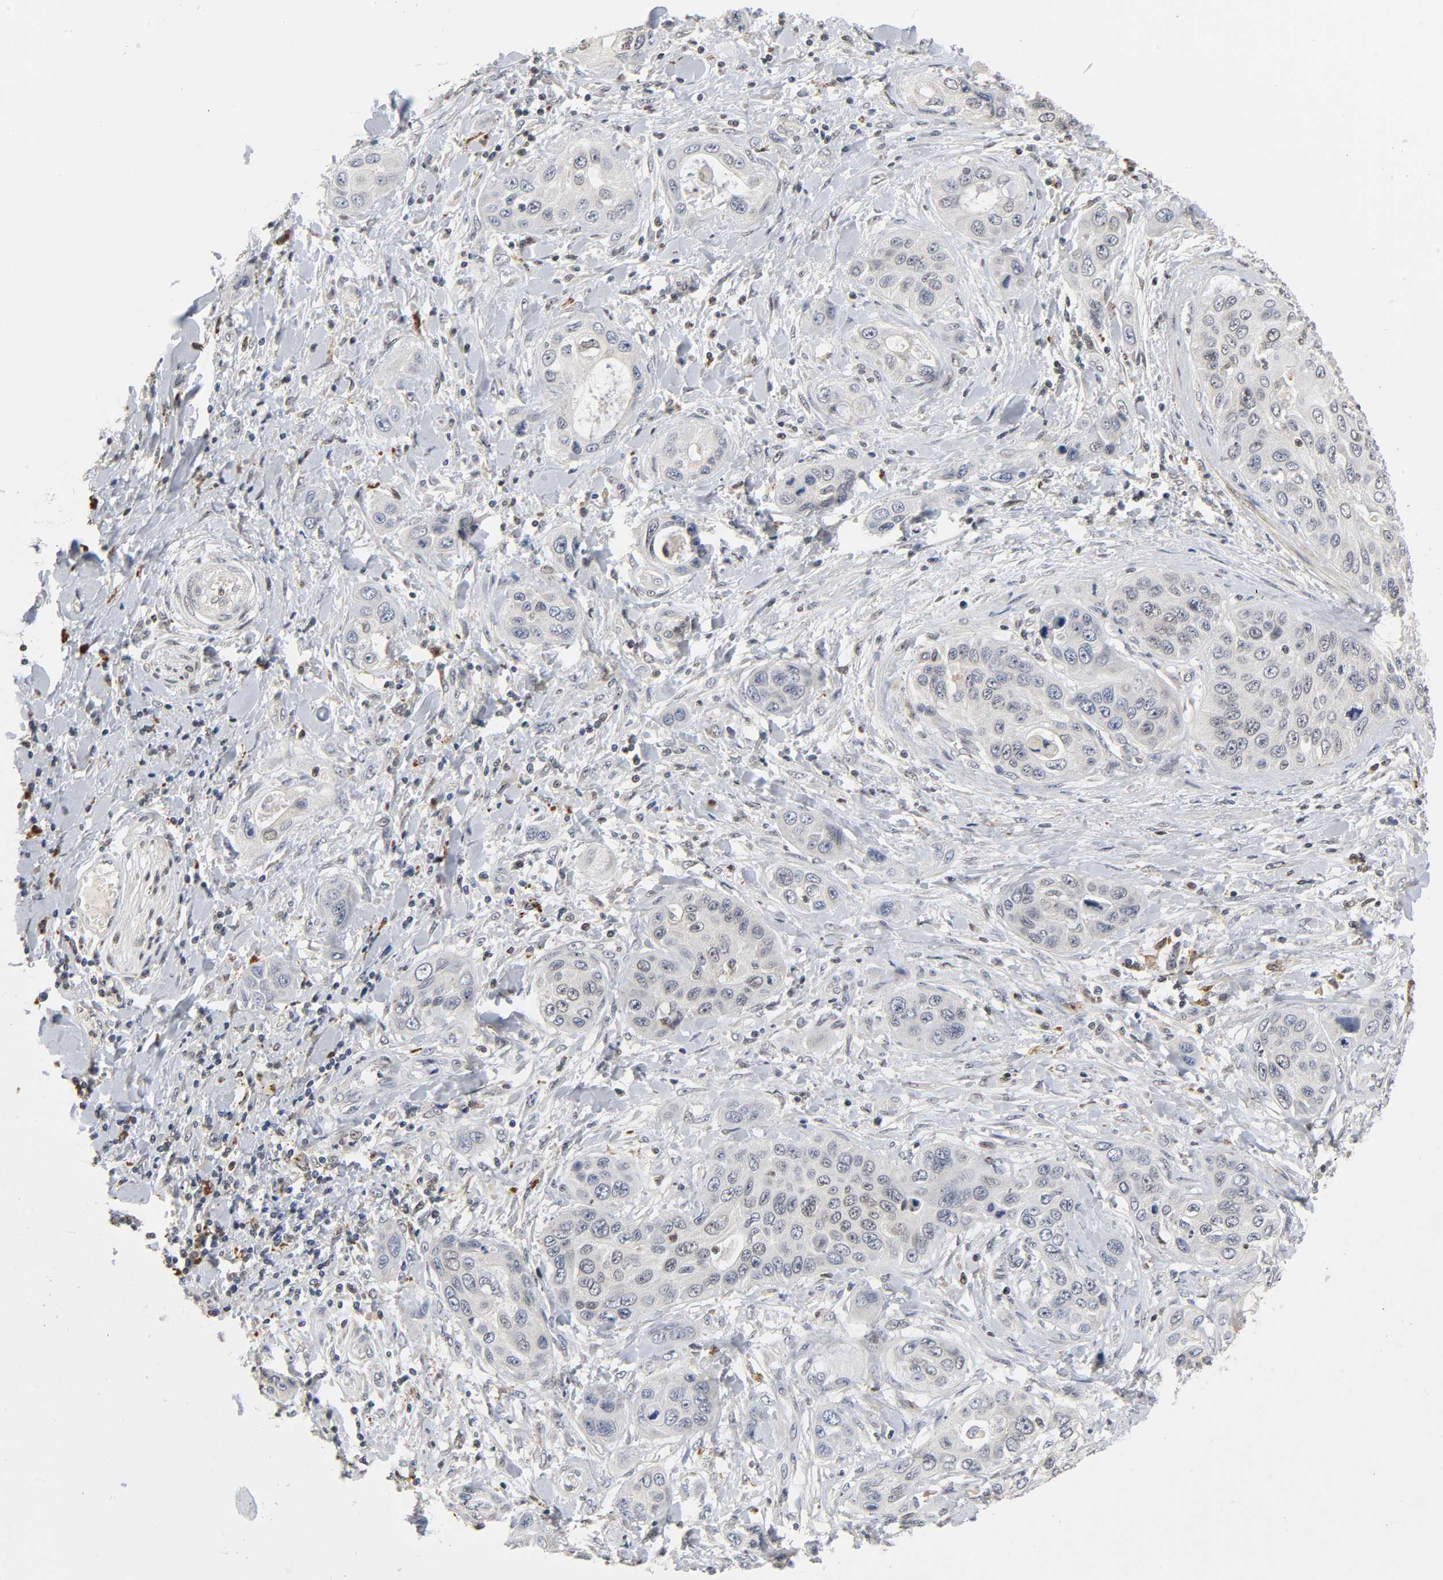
{"staining": {"intensity": "negative", "quantity": "none", "location": "none"}, "tissue": "pancreatic cancer", "cell_type": "Tumor cells", "image_type": "cancer", "snomed": [{"axis": "morphology", "description": "Adenocarcinoma, NOS"}, {"axis": "topography", "description": "Pancreas"}], "caption": "This is an immunohistochemistry photomicrograph of human pancreatic cancer (adenocarcinoma). There is no positivity in tumor cells.", "gene": "KAT2B", "patient": {"sex": "female", "age": 70}}